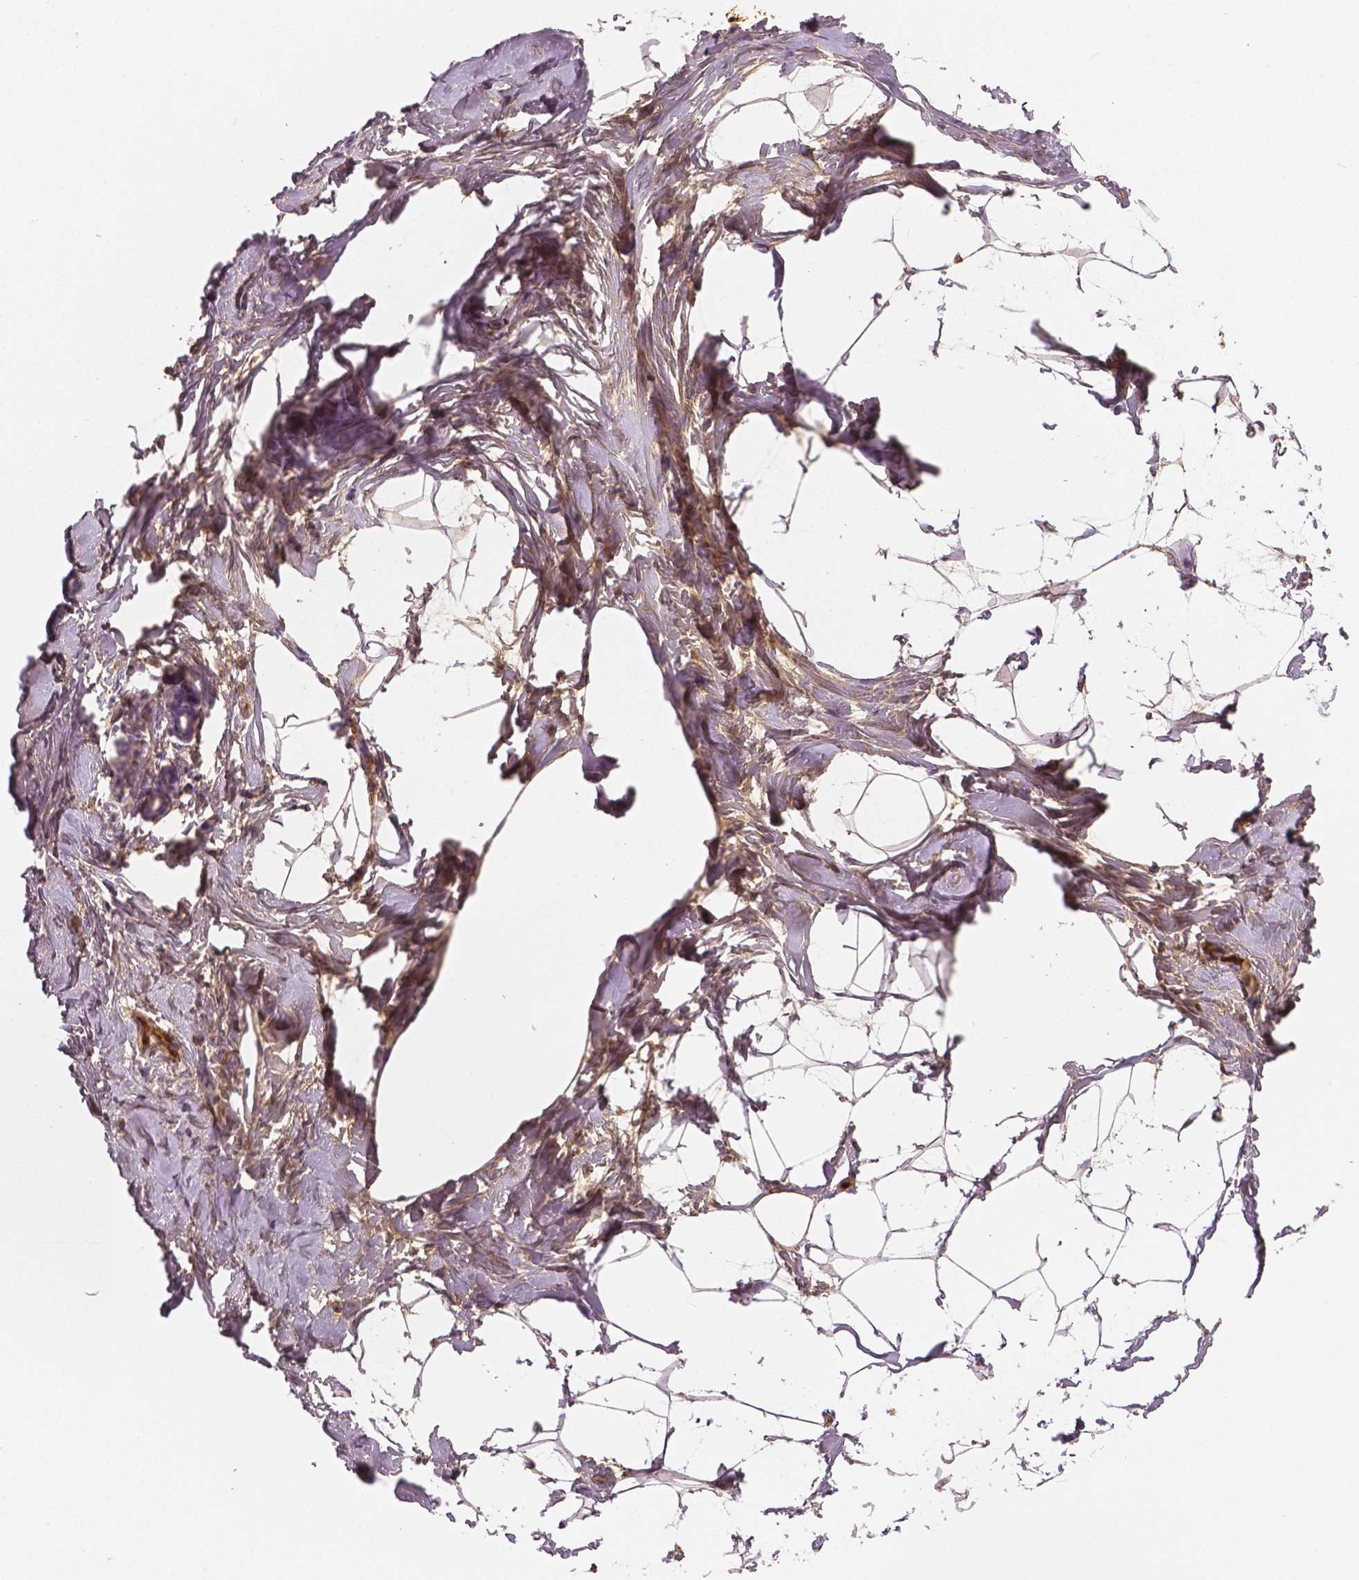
{"staining": {"intensity": "moderate", "quantity": "25%-75%", "location": "cytoplasmic/membranous"}, "tissue": "breast", "cell_type": "Adipocytes", "image_type": "normal", "snomed": [{"axis": "morphology", "description": "Normal tissue, NOS"}, {"axis": "topography", "description": "Breast"}], "caption": "Breast stained for a protein exhibits moderate cytoplasmic/membranous positivity in adipocytes. (DAB IHC with brightfield microscopy, high magnification).", "gene": "APOA4", "patient": {"sex": "female", "age": 32}}